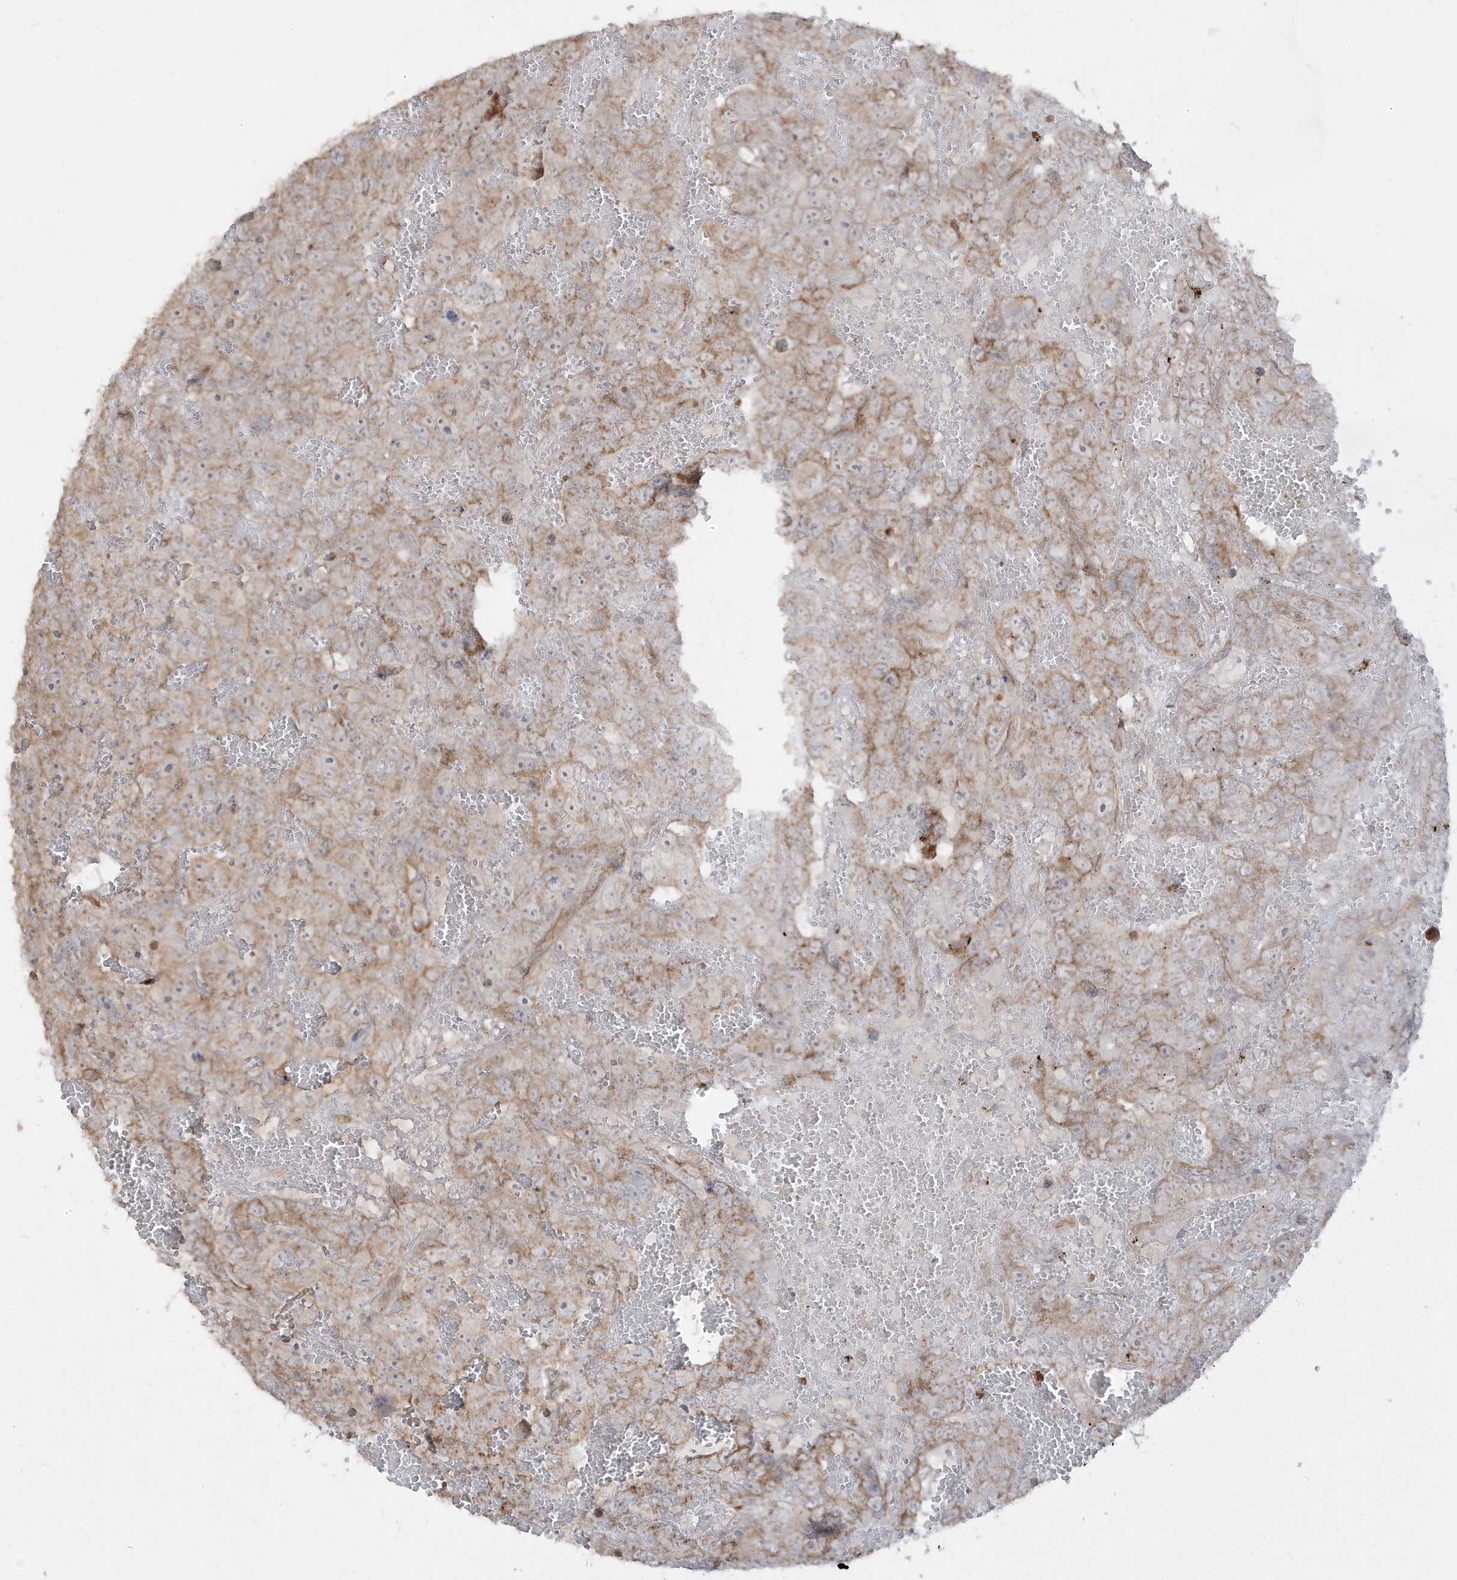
{"staining": {"intensity": "weak", "quantity": ">75%", "location": "cytoplasmic/membranous"}, "tissue": "testis cancer", "cell_type": "Tumor cells", "image_type": "cancer", "snomed": [{"axis": "morphology", "description": "Carcinoma, Embryonal, NOS"}, {"axis": "topography", "description": "Testis"}], "caption": "Protein expression analysis of embryonal carcinoma (testis) reveals weak cytoplasmic/membranous expression in approximately >75% of tumor cells. Using DAB (brown) and hematoxylin (blue) stains, captured at high magnification using brightfield microscopy.", "gene": "DNAJC12", "patient": {"sex": "male", "age": 45}}